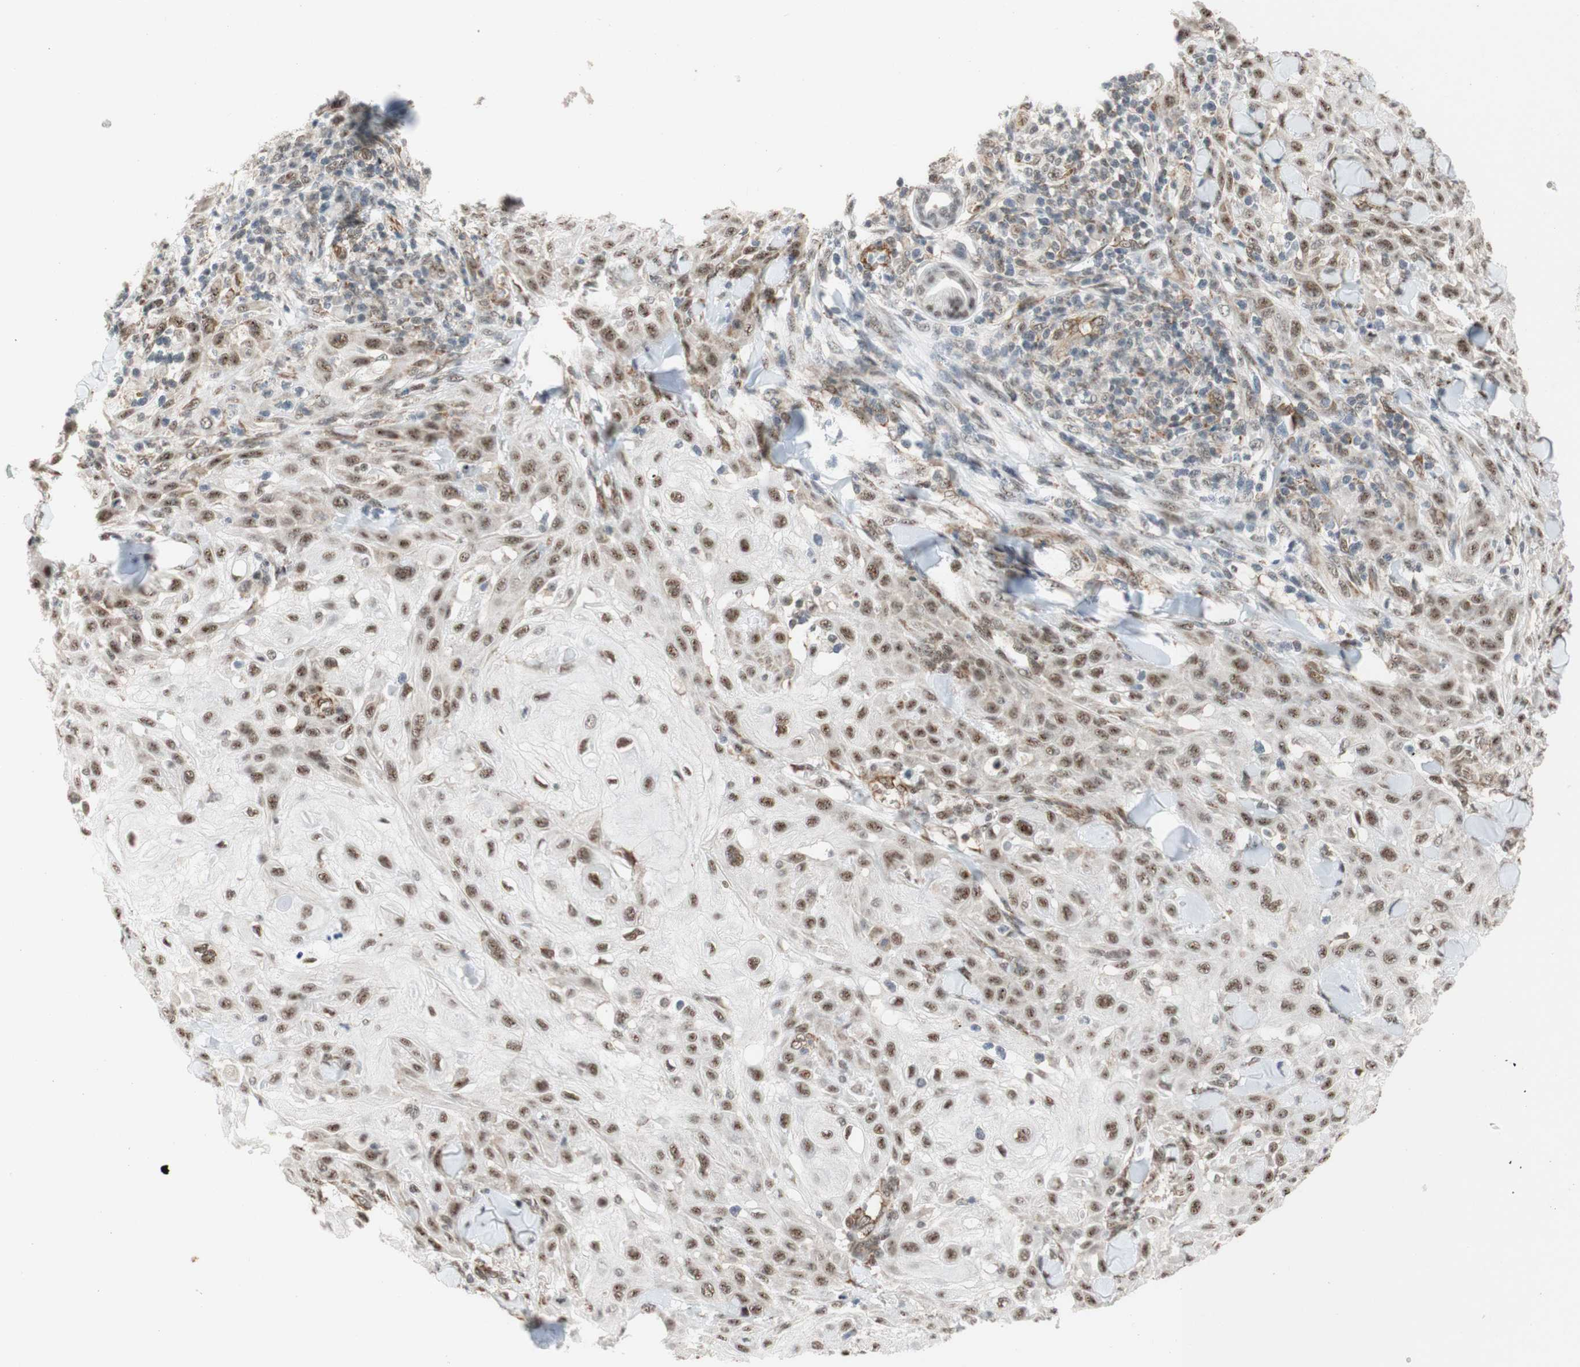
{"staining": {"intensity": "moderate", "quantity": ">75%", "location": "cytoplasmic/membranous,nuclear"}, "tissue": "skin cancer", "cell_type": "Tumor cells", "image_type": "cancer", "snomed": [{"axis": "morphology", "description": "Squamous cell carcinoma, NOS"}, {"axis": "topography", "description": "Skin"}], "caption": "Skin cancer was stained to show a protein in brown. There is medium levels of moderate cytoplasmic/membranous and nuclear positivity in approximately >75% of tumor cells.", "gene": "SAP18", "patient": {"sex": "male", "age": 24}}